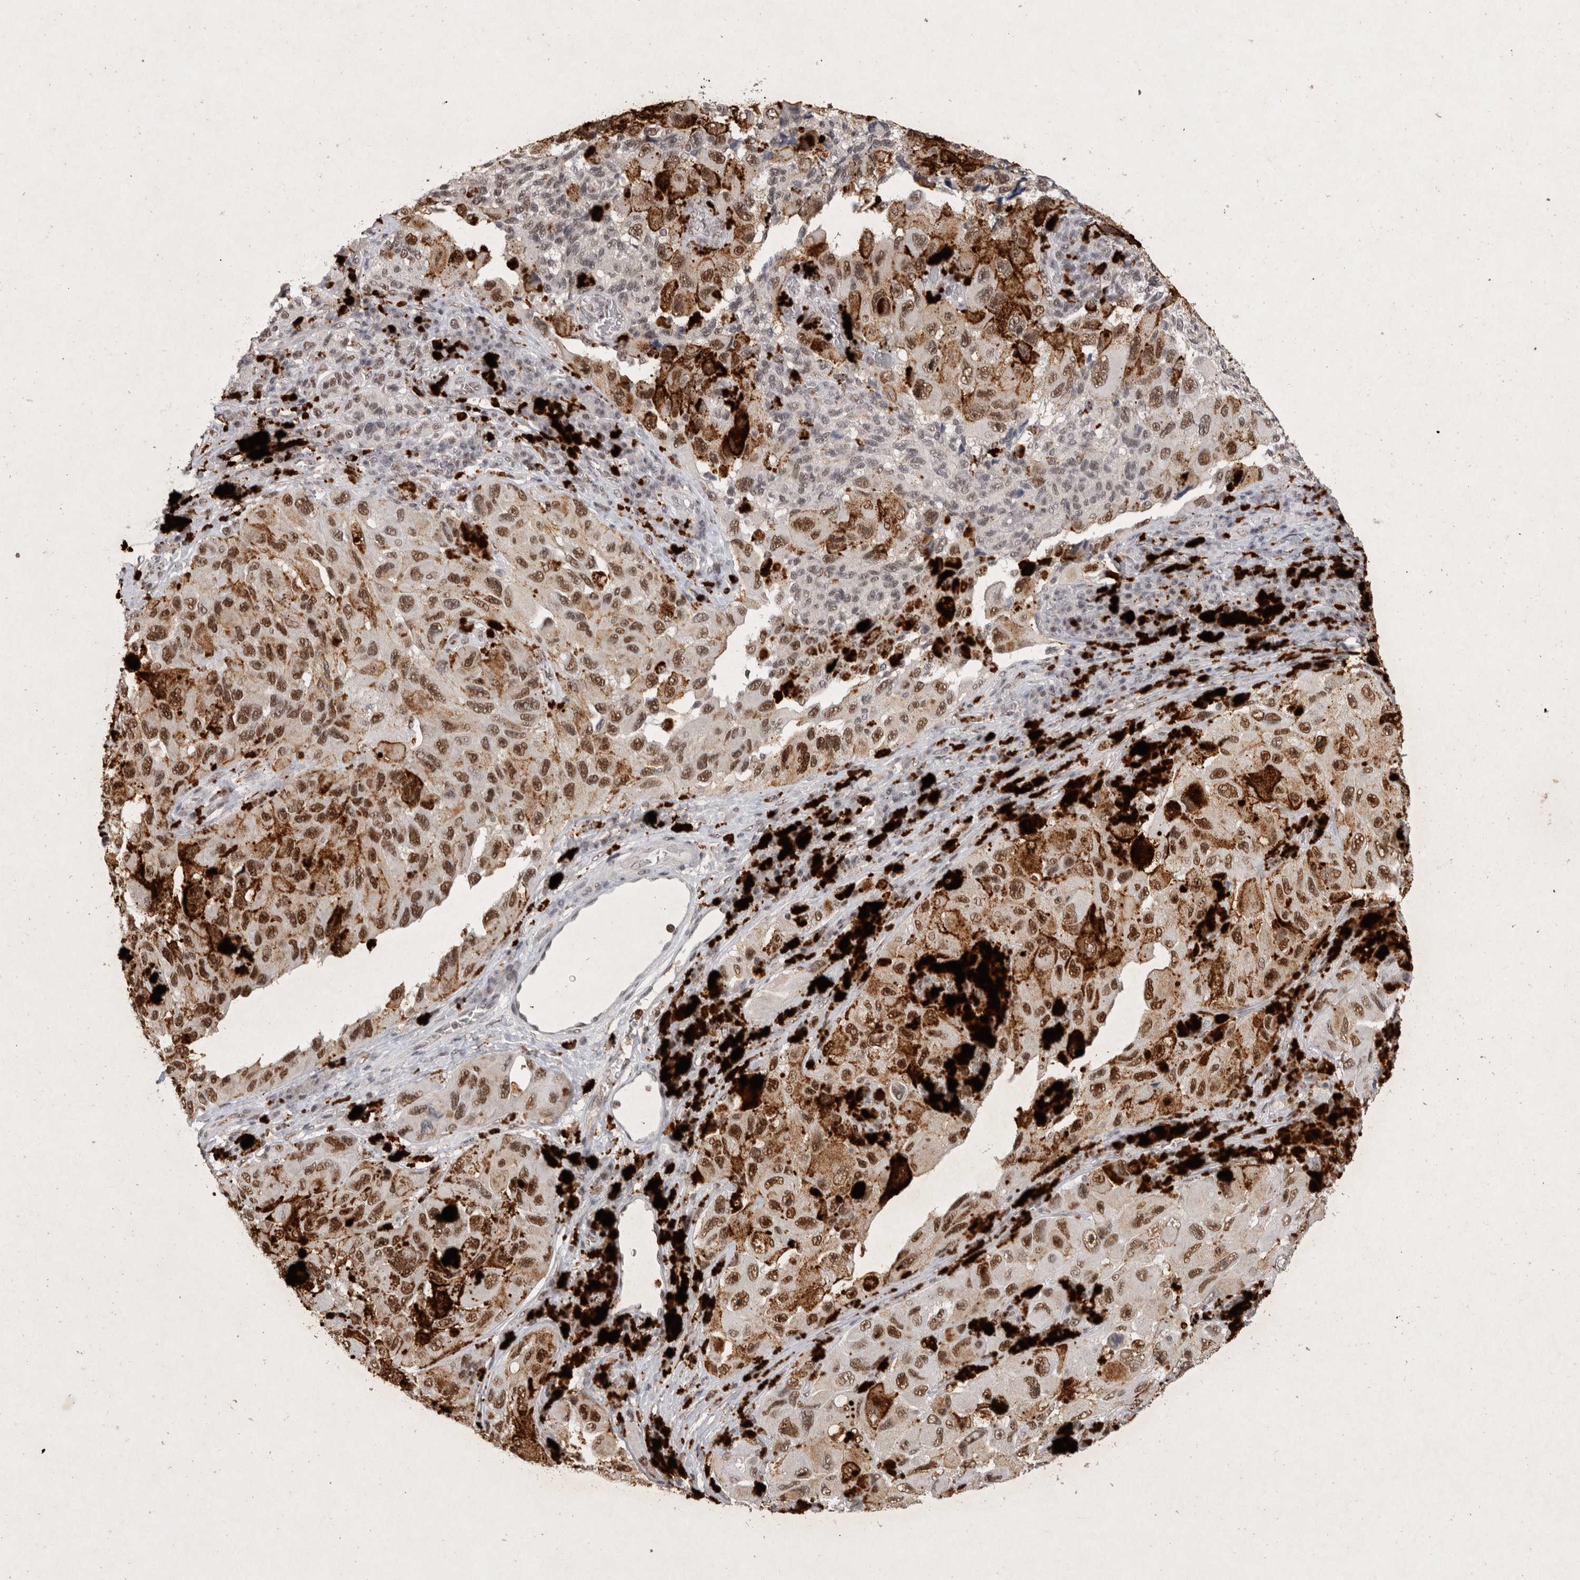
{"staining": {"intensity": "moderate", "quantity": ">75%", "location": "nuclear"}, "tissue": "melanoma", "cell_type": "Tumor cells", "image_type": "cancer", "snomed": [{"axis": "morphology", "description": "Malignant melanoma, NOS"}, {"axis": "topography", "description": "Skin"}], "caption": "The image shows a brown stain indicating the presence of a protein in the nuclear of tumor cells in melanoma.", "gene": "XRCC5", "patient": {"sex": "female", "age": 73}}